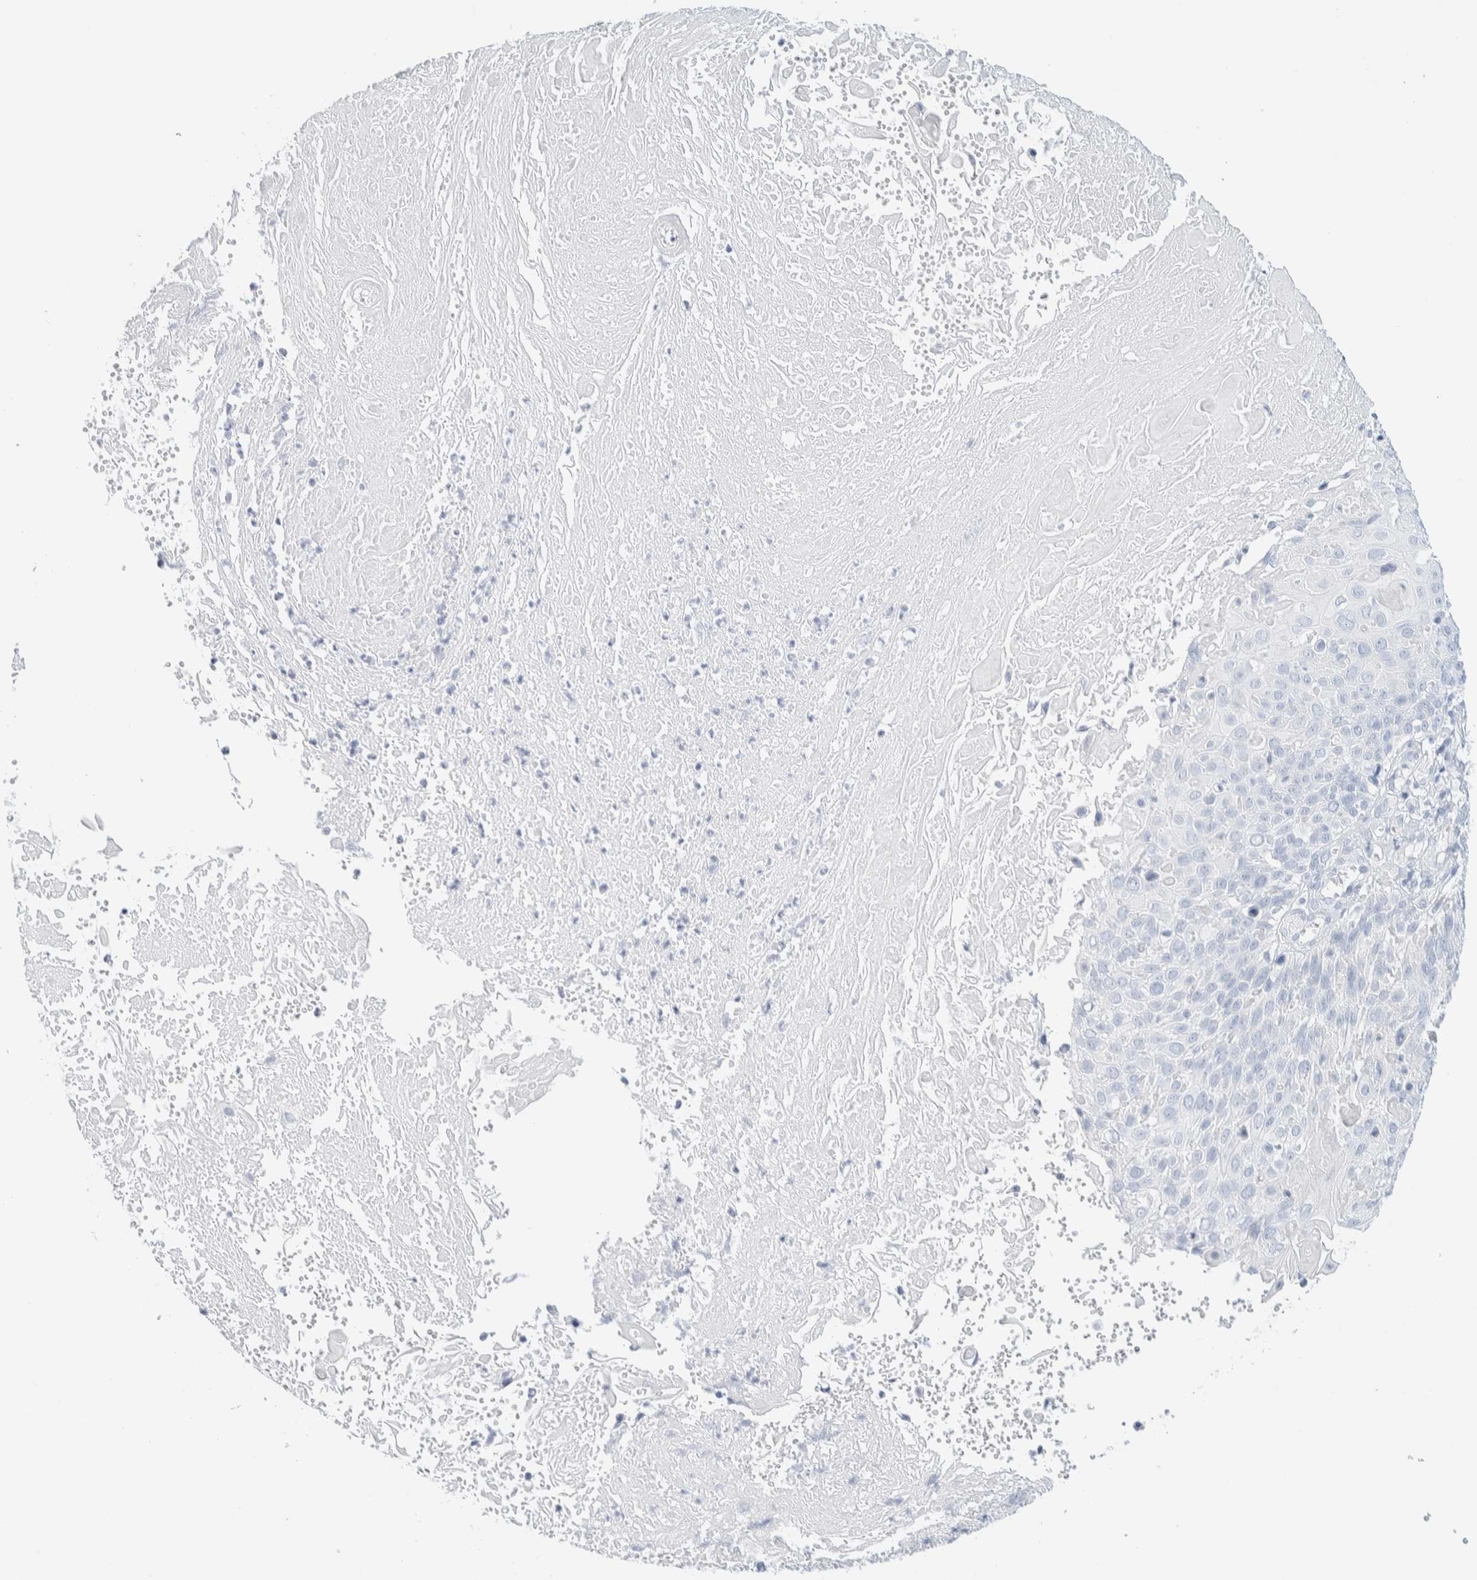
{"staining": {"intensity": "negative", "quantity": "none", "location": "none"}, "tissue": "cervical cancer", "cell_type": "Tumor cells", "image_type": "cancer", "snomed": [{"axis": "morphology", "description": "Squamous cell carcinoma, NOS"}, {"axis": "topography", "description": "Cervix"}], "caption": "IHC of cervical cancer (squamous cell carcinoma) demonstrates no positivity in tumor cells.", "gene": "ATCAY", "patient": {"sex": "female", "age": 74}}